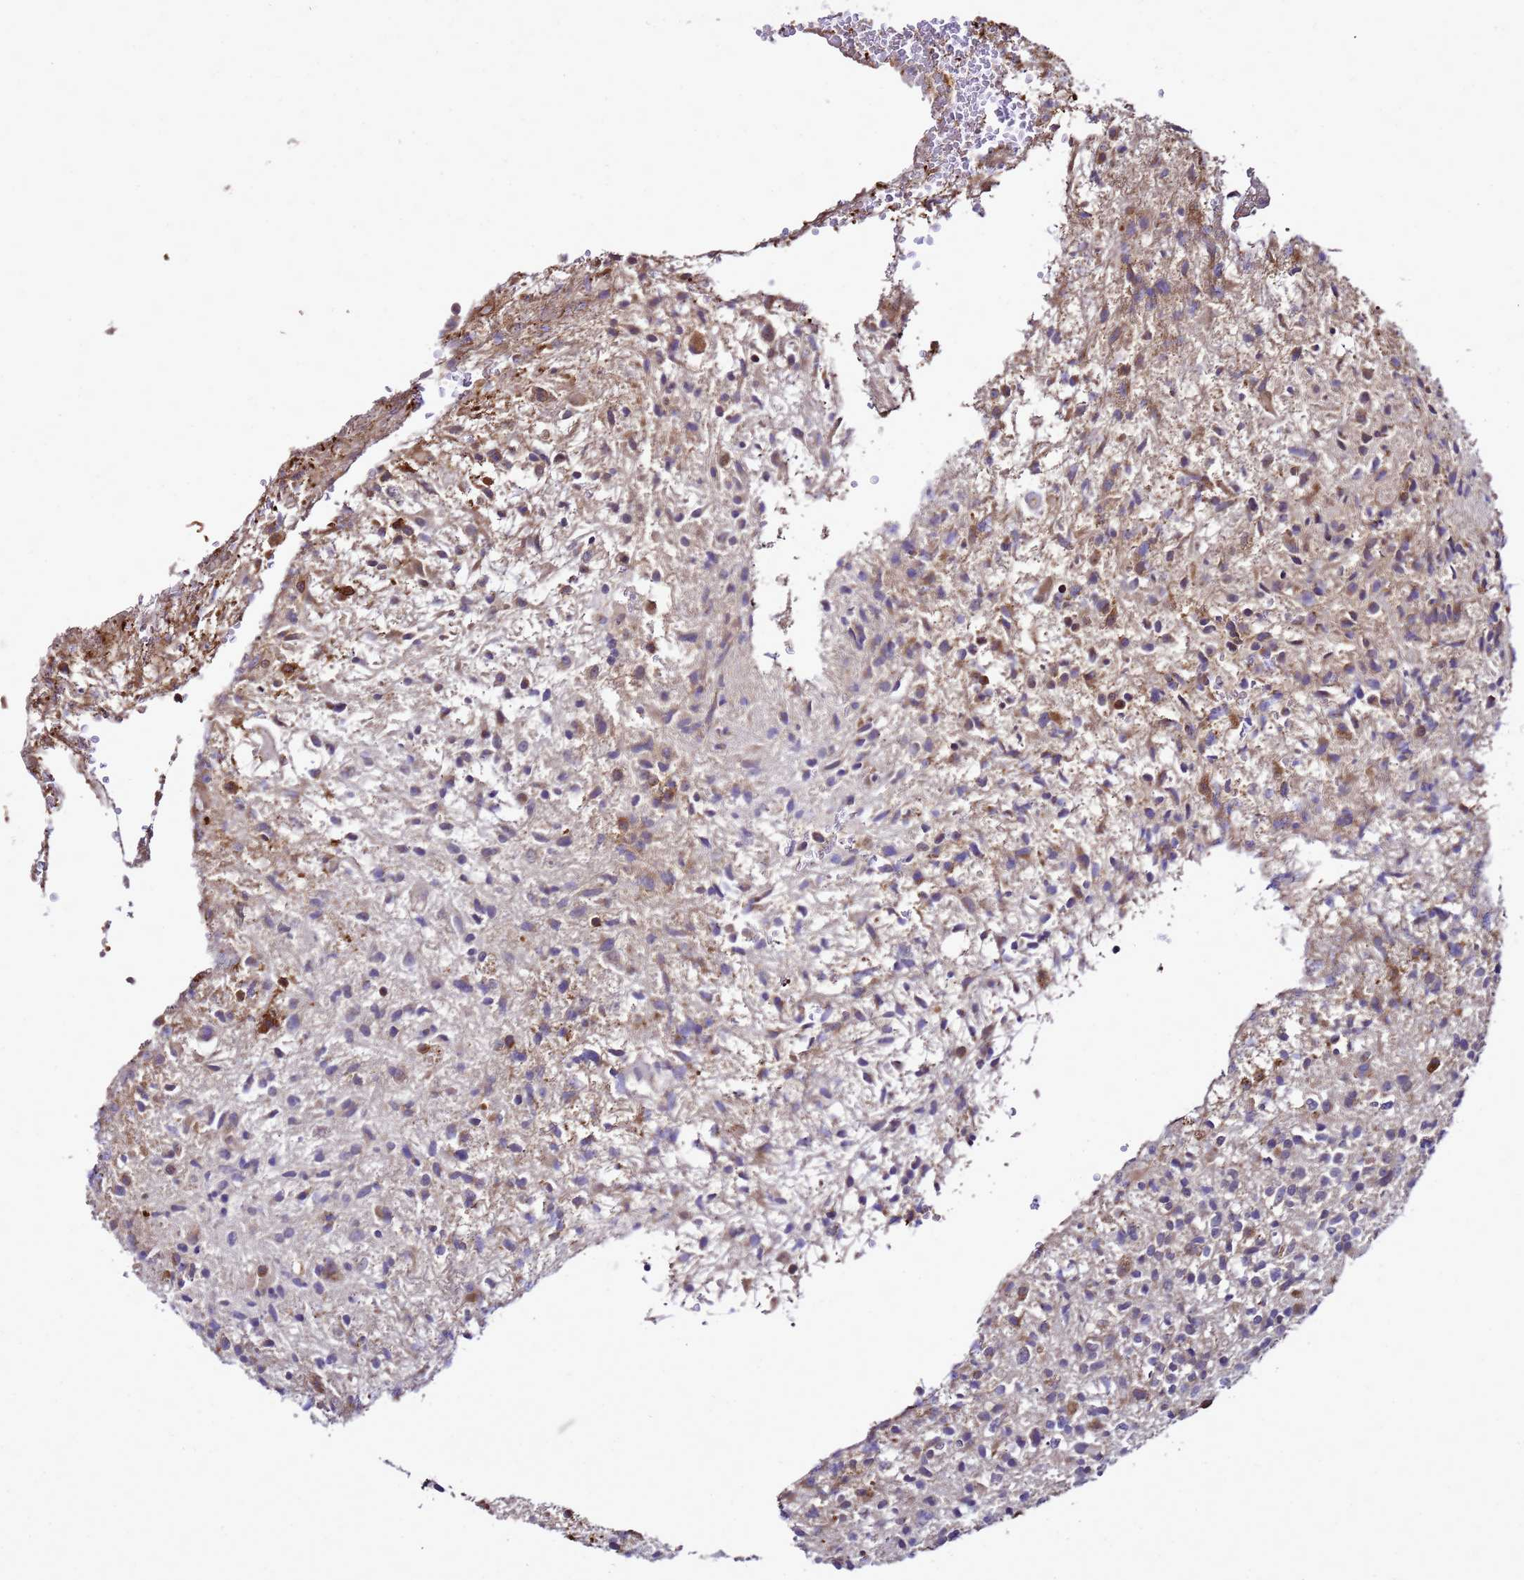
{"staining": {"intensity": "moderate", "quantity": "25%-75%", "location": "cytoplasmic/membranous"}, "tissue": "glioma", "cell_type": "Tumor cells", "image_type": "cancer", "snomed": [{"axis": "morphology", "description": "Glioma, malignant, High grade"}, {"axis": "topography", "description": "Brain"}], "caption": "DAB immunohistochemical staining of glioma reveals moderate cytoplasmic/membranous protein positivity in approximately 25%-75% of tumor cells.", "gene": "TRABD", "patient": {"sex": "male", "age": 56}}